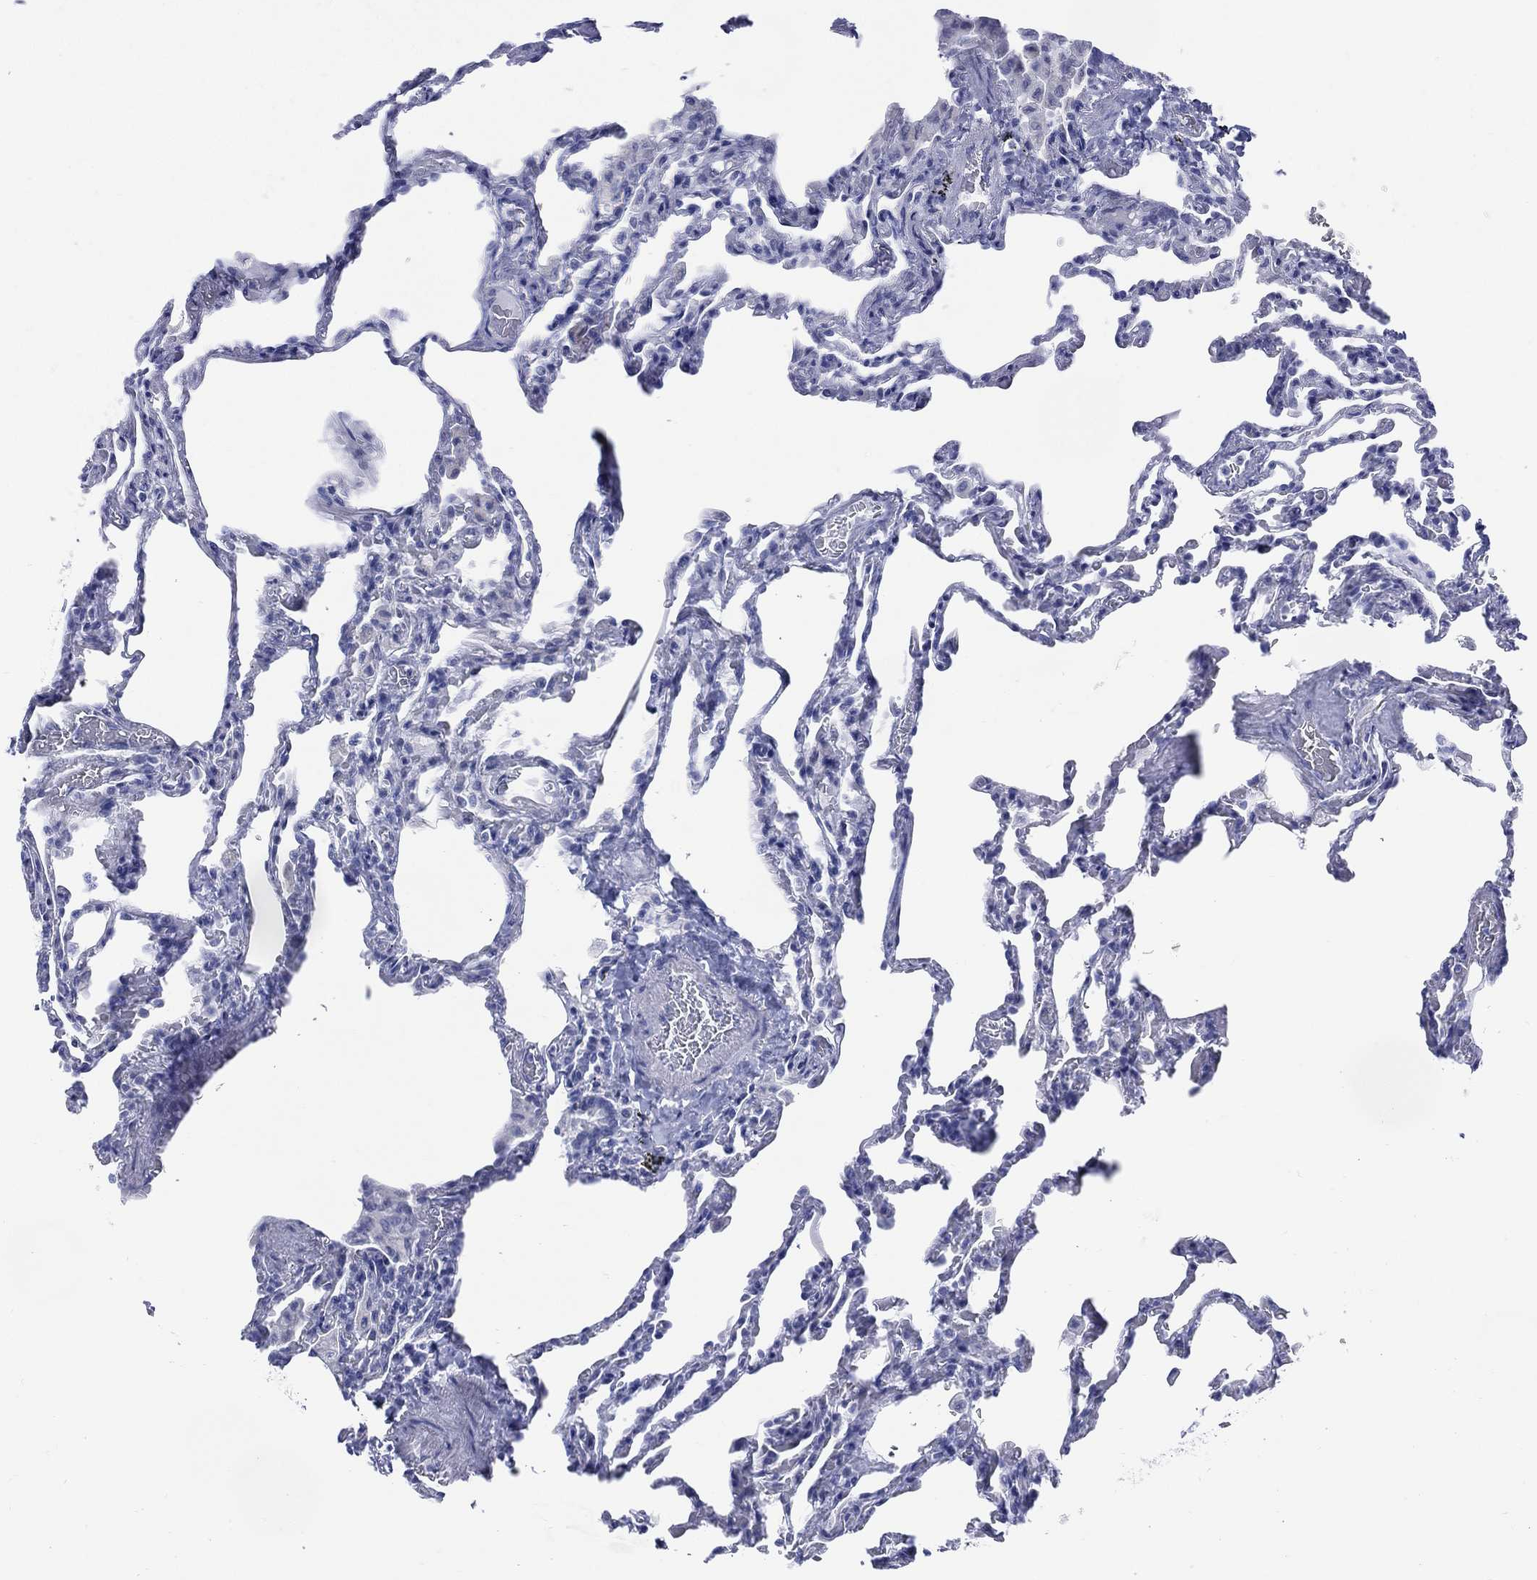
{"staining": {"intensity": "negative", "quantity": "none", "location": "none"}, "tissue": "lung", "cell_type": "Alveolar cells", "image_type": "normal", "snomed": [{"axis": "morphology", "description": "Normal tissue, NOS"}, {"axis": "topography", "description": "Lung"}], "caption": "IHC photomicrograph of unremarkable lung stained for a protein (brown), which reveals no expression in alveolar cells.", "gene": "ENSG00000285953", "patient": {"sex": "female", "age": 43}}